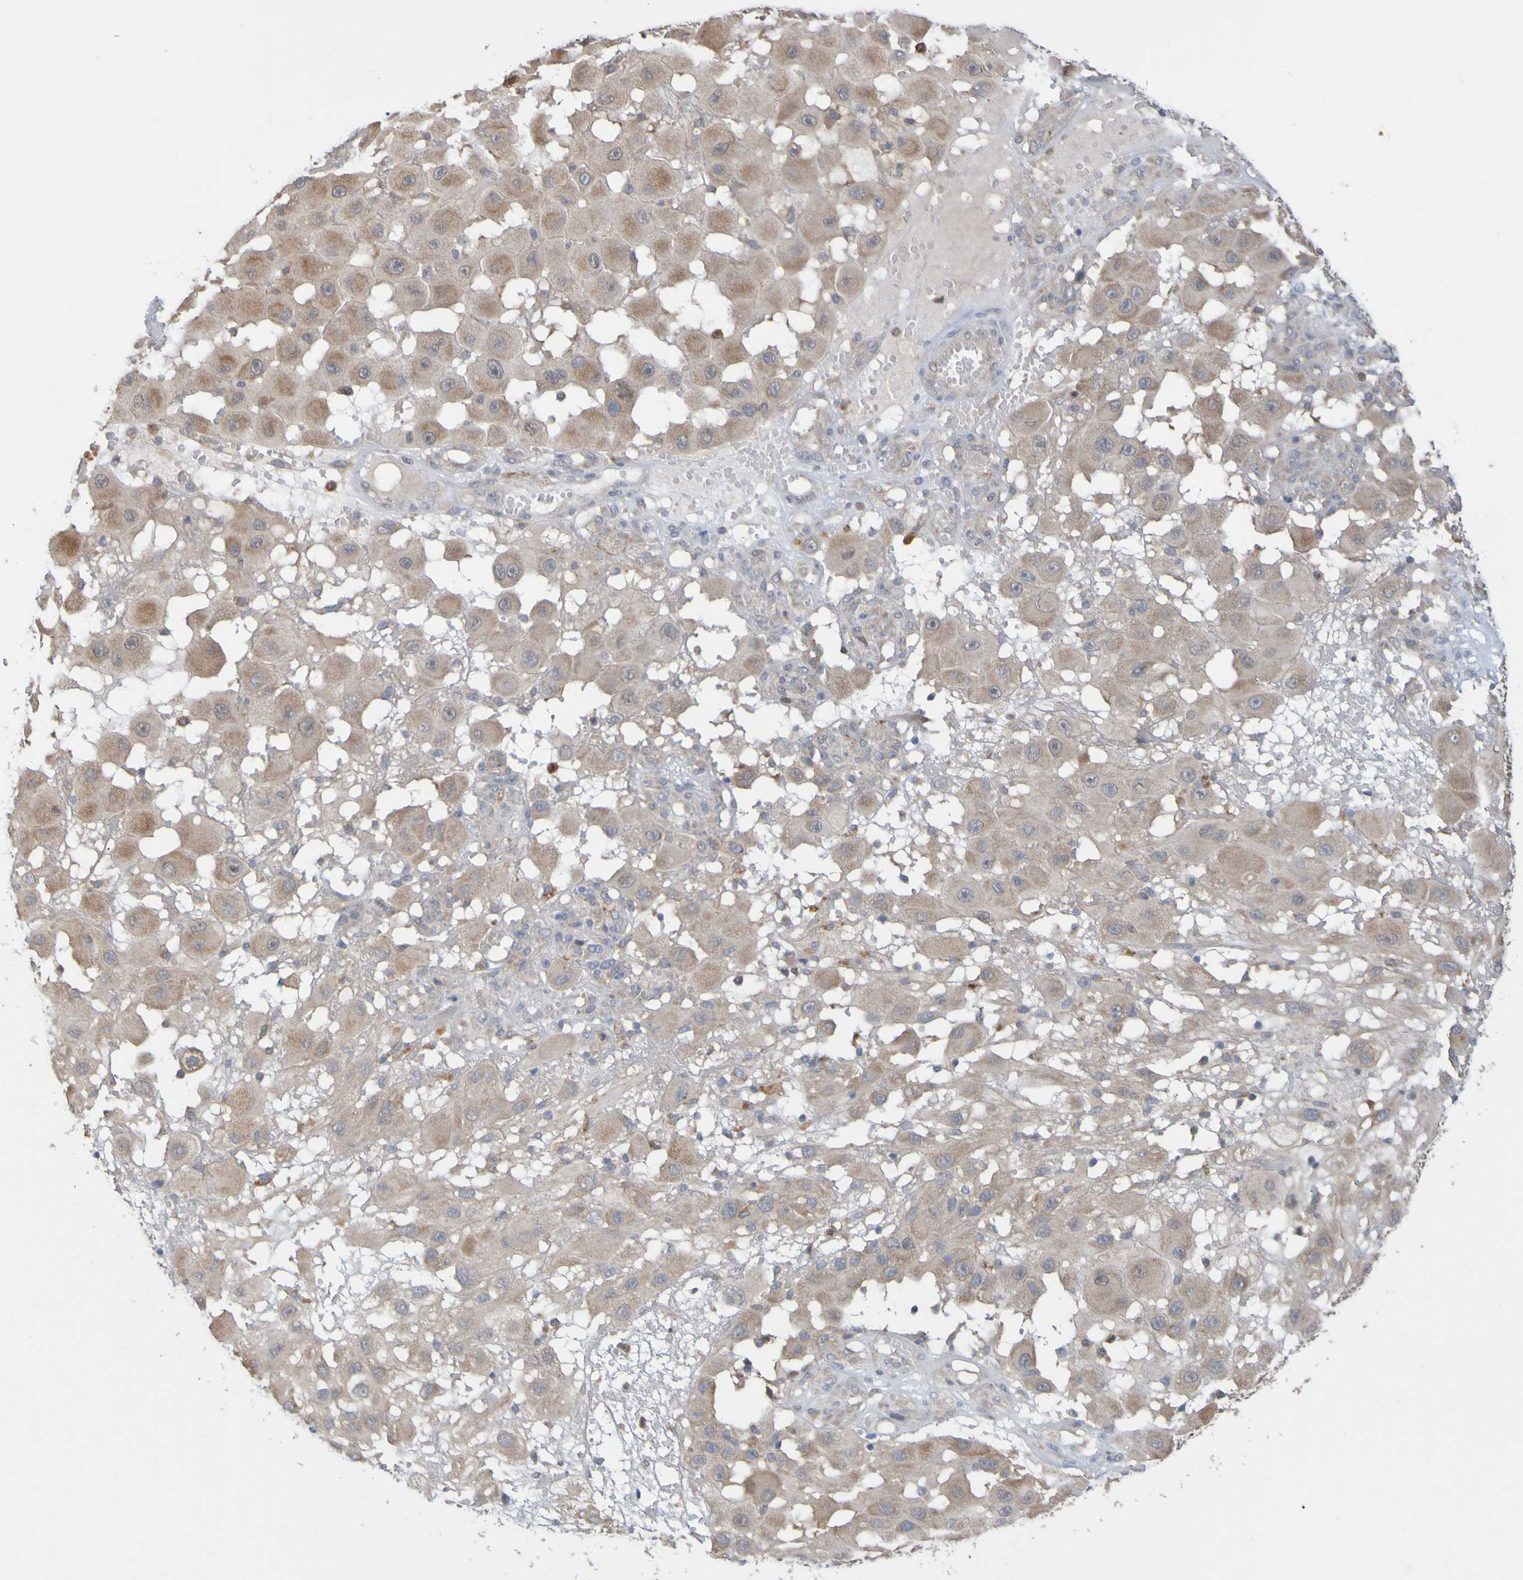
{"staining": {"intensity": "weak", "quantity": ">75%", "location": "cytoplasmic/membranous"}, "tissue": "melanoma", "cell_type": "Tumor cells", "image_type": "cancer", "snomed": [{"axis": "morphology", "description": "Malignant melanoma, NOS"}, {"axis": "topography", "description": "Skin"}], "caption": "Melanoma stained with immunohistochemistry reveals weak cytoplasmic/membranous staining in about >75% of tumor cells.", "gene": "NAV2", "patient": {"sex": "female", "age": 81}}